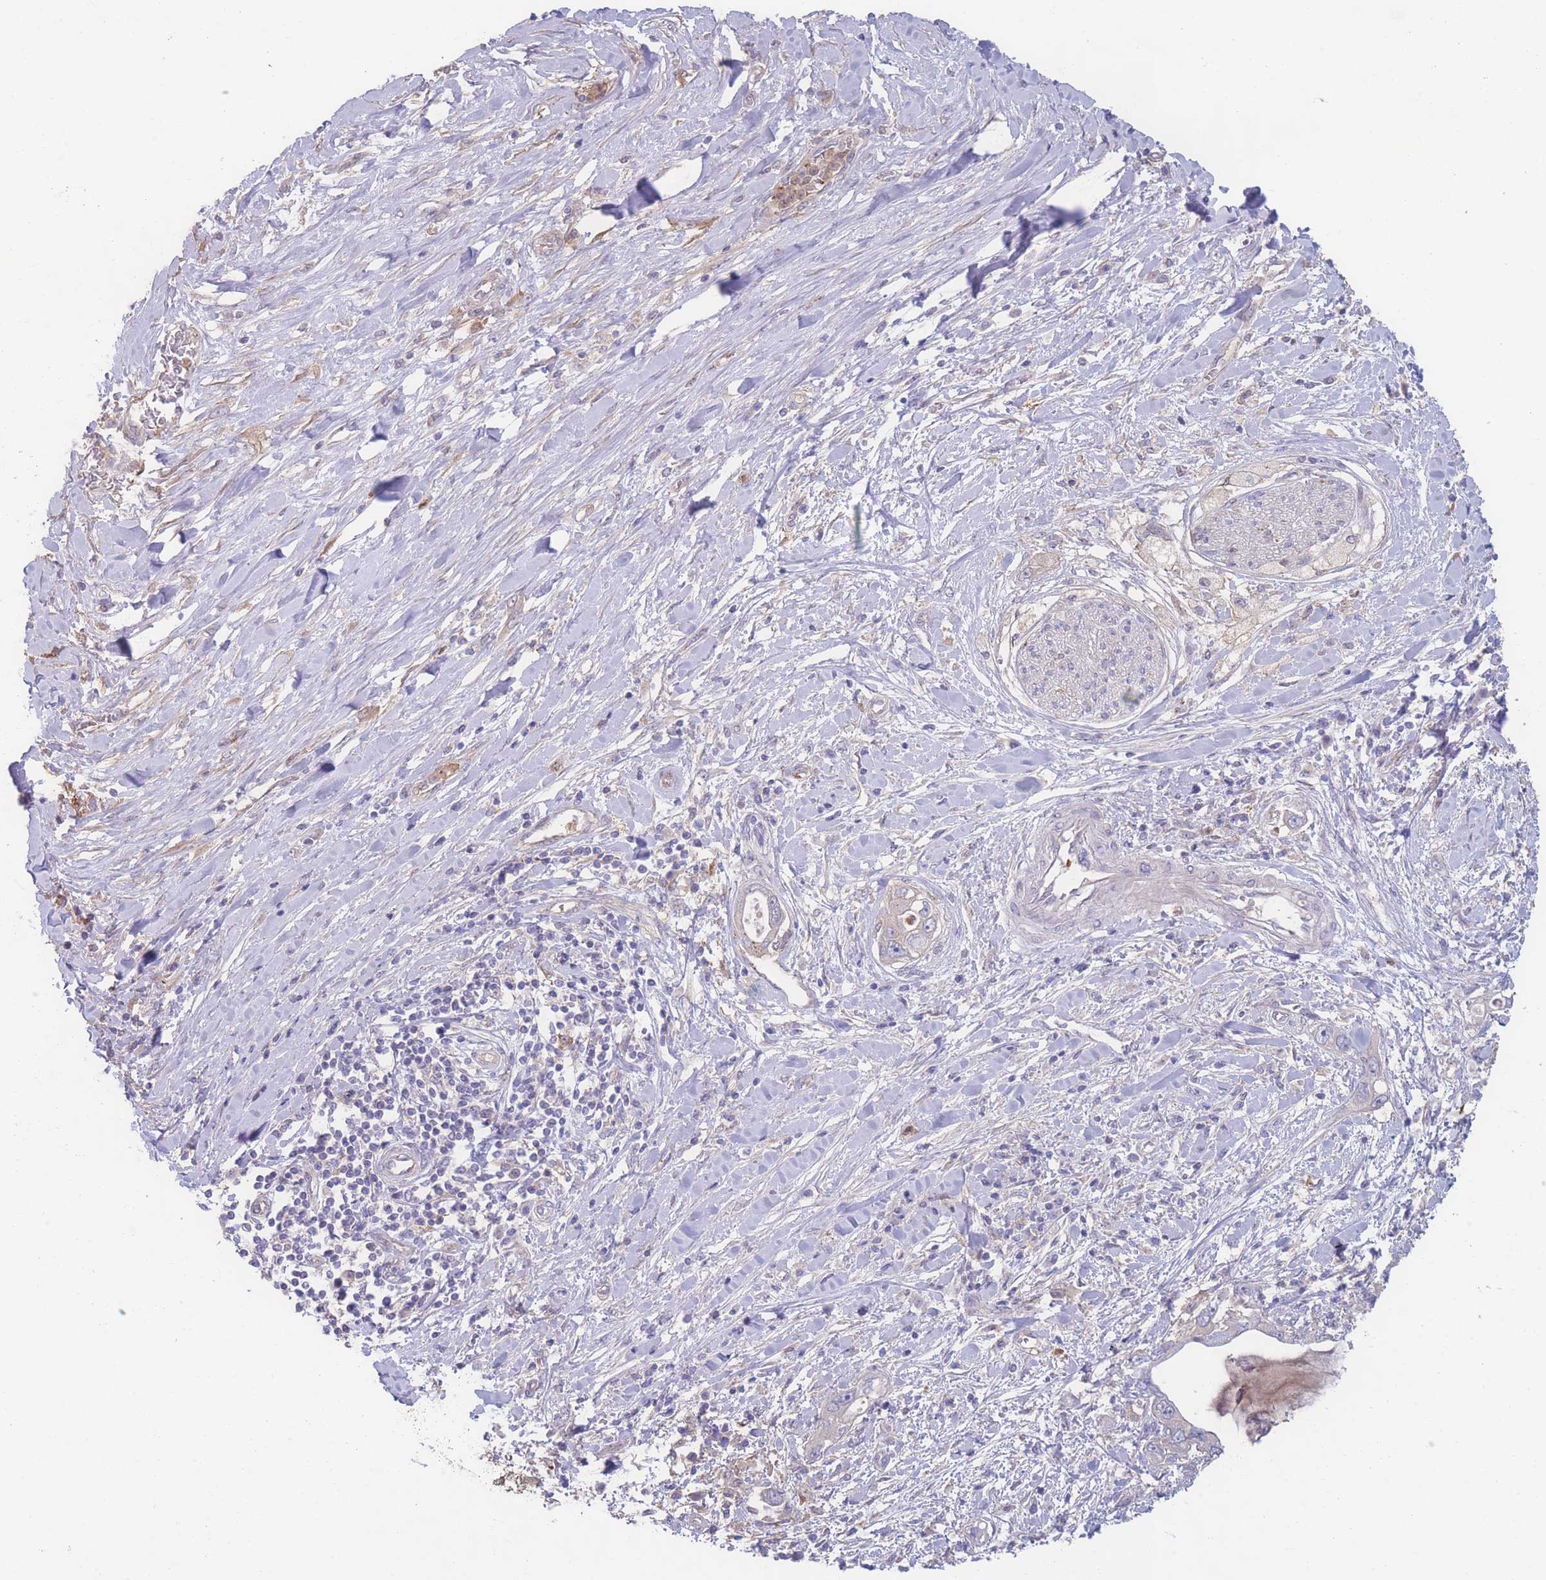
{"staining": {"intensity": "weak", "quantity": "<25%", "location": "cytoplasmic/membranous"}, "tissue": "pancreatic cancer", "cell_type": "Tumor cells", "image_type": "cancer", "snomed": [{"axis": "morphology", "description": "Inflammation, NOS"}, {"axis": "morphology", "description": "Adenocarcinoma, NOS"}, {"axis": "topography", "description": "Pancreas"}], "caption": "Tumor cells show no significant protein staining in pancreatic cancer.", "gene": "STEAP3", "patient": {"sex": "female", "age": 56}}